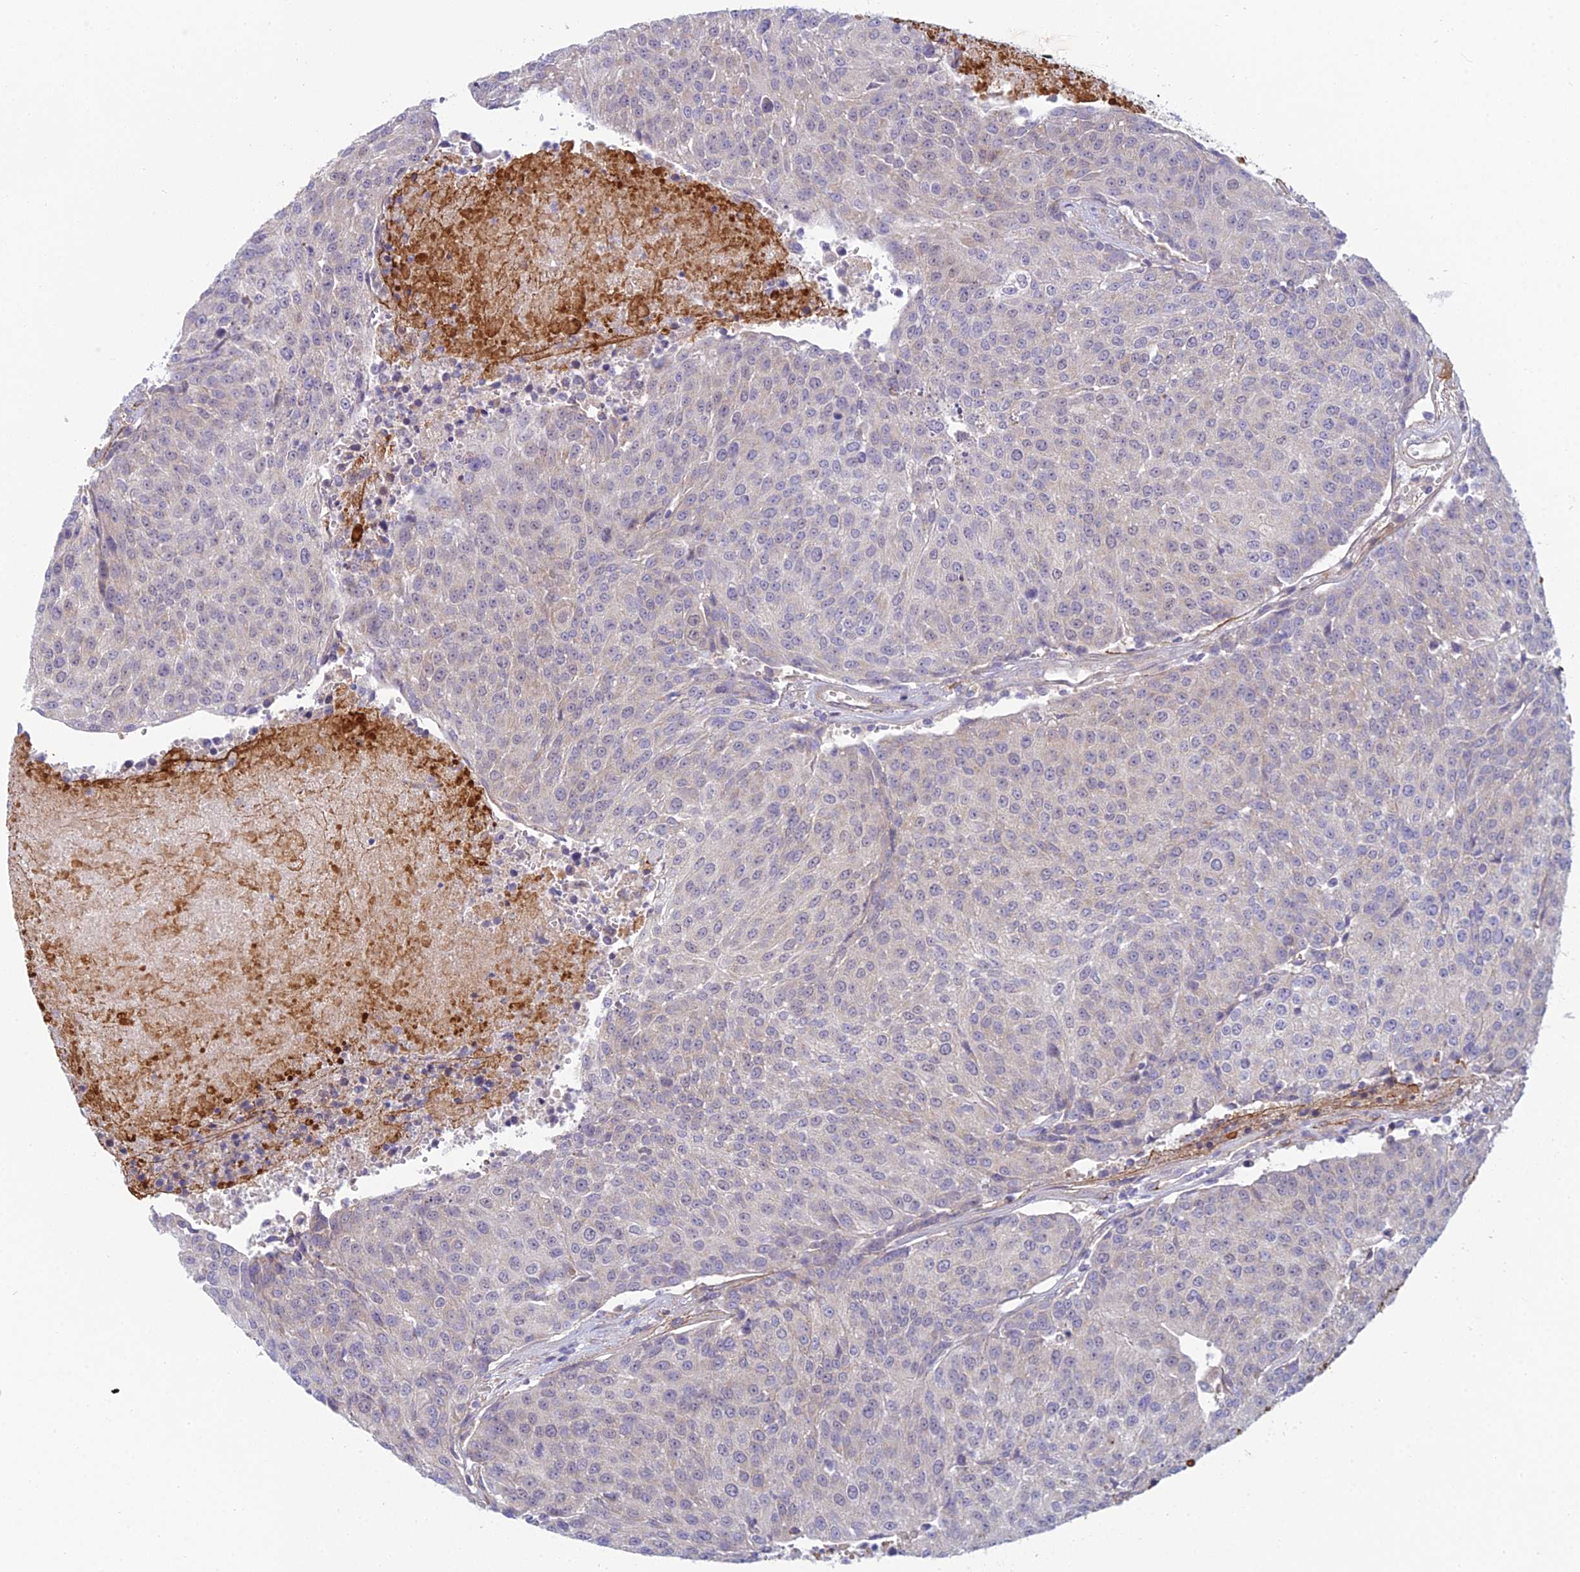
{"staining": {"intensity": "negative", "quantity": "none", "location": "none"}, "tissue": "urothelial cancer", "cell_type": "Tumor cells", "image_type": "cancer", "snomed": [{"axis": "morphology", "description": "Urothelial carcinoma, High grade"}, {"axis": "topography", "description": "Urinary bladder"}], "caption": "There is no significant staining in tumor cells of high-grade urothelial carcinoma.", "gene": "DUS2", "patient": {"sex": "female", "age": 85}}